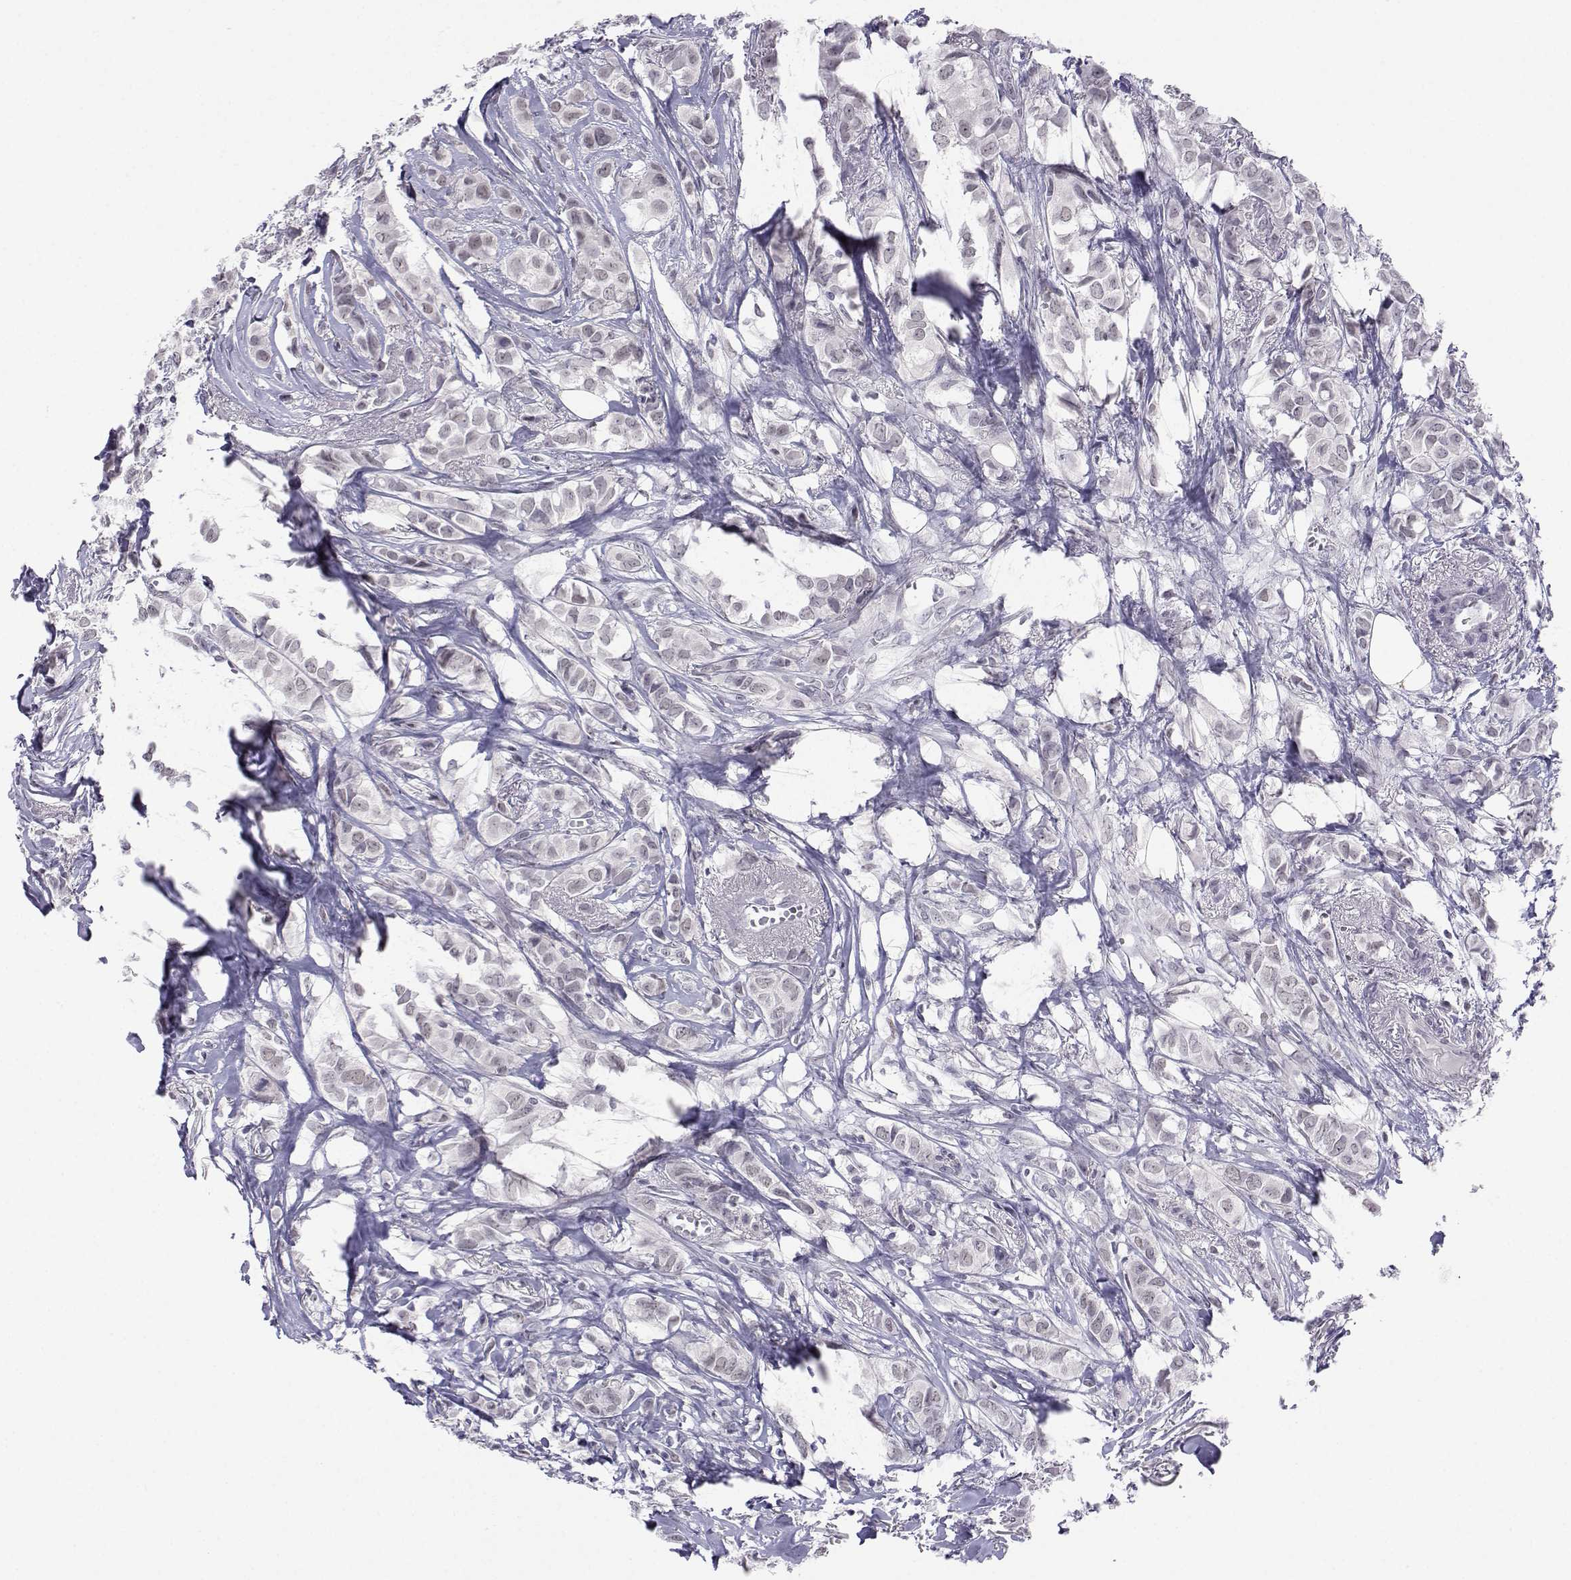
{"staining": {"intensity": "negative", "quantity": "none", "location": "none"}, "tissue": "breast cancer", "cell_type": "Tumor cells", "image_type": "cancer", "snomed": [{"axis": "morphology", "description": "Duct carcinoma"}, {"axis": "topography", "description": "Breast"}], "caption": "High power microscopy micrograph of an immunohistochemistry (IHC) micrograph of invasive ductal carcinoma (breast), revealing no significant staining in tumor cells.", "gene": "MED26", "patient": {"sex": "female", "age": 85}}